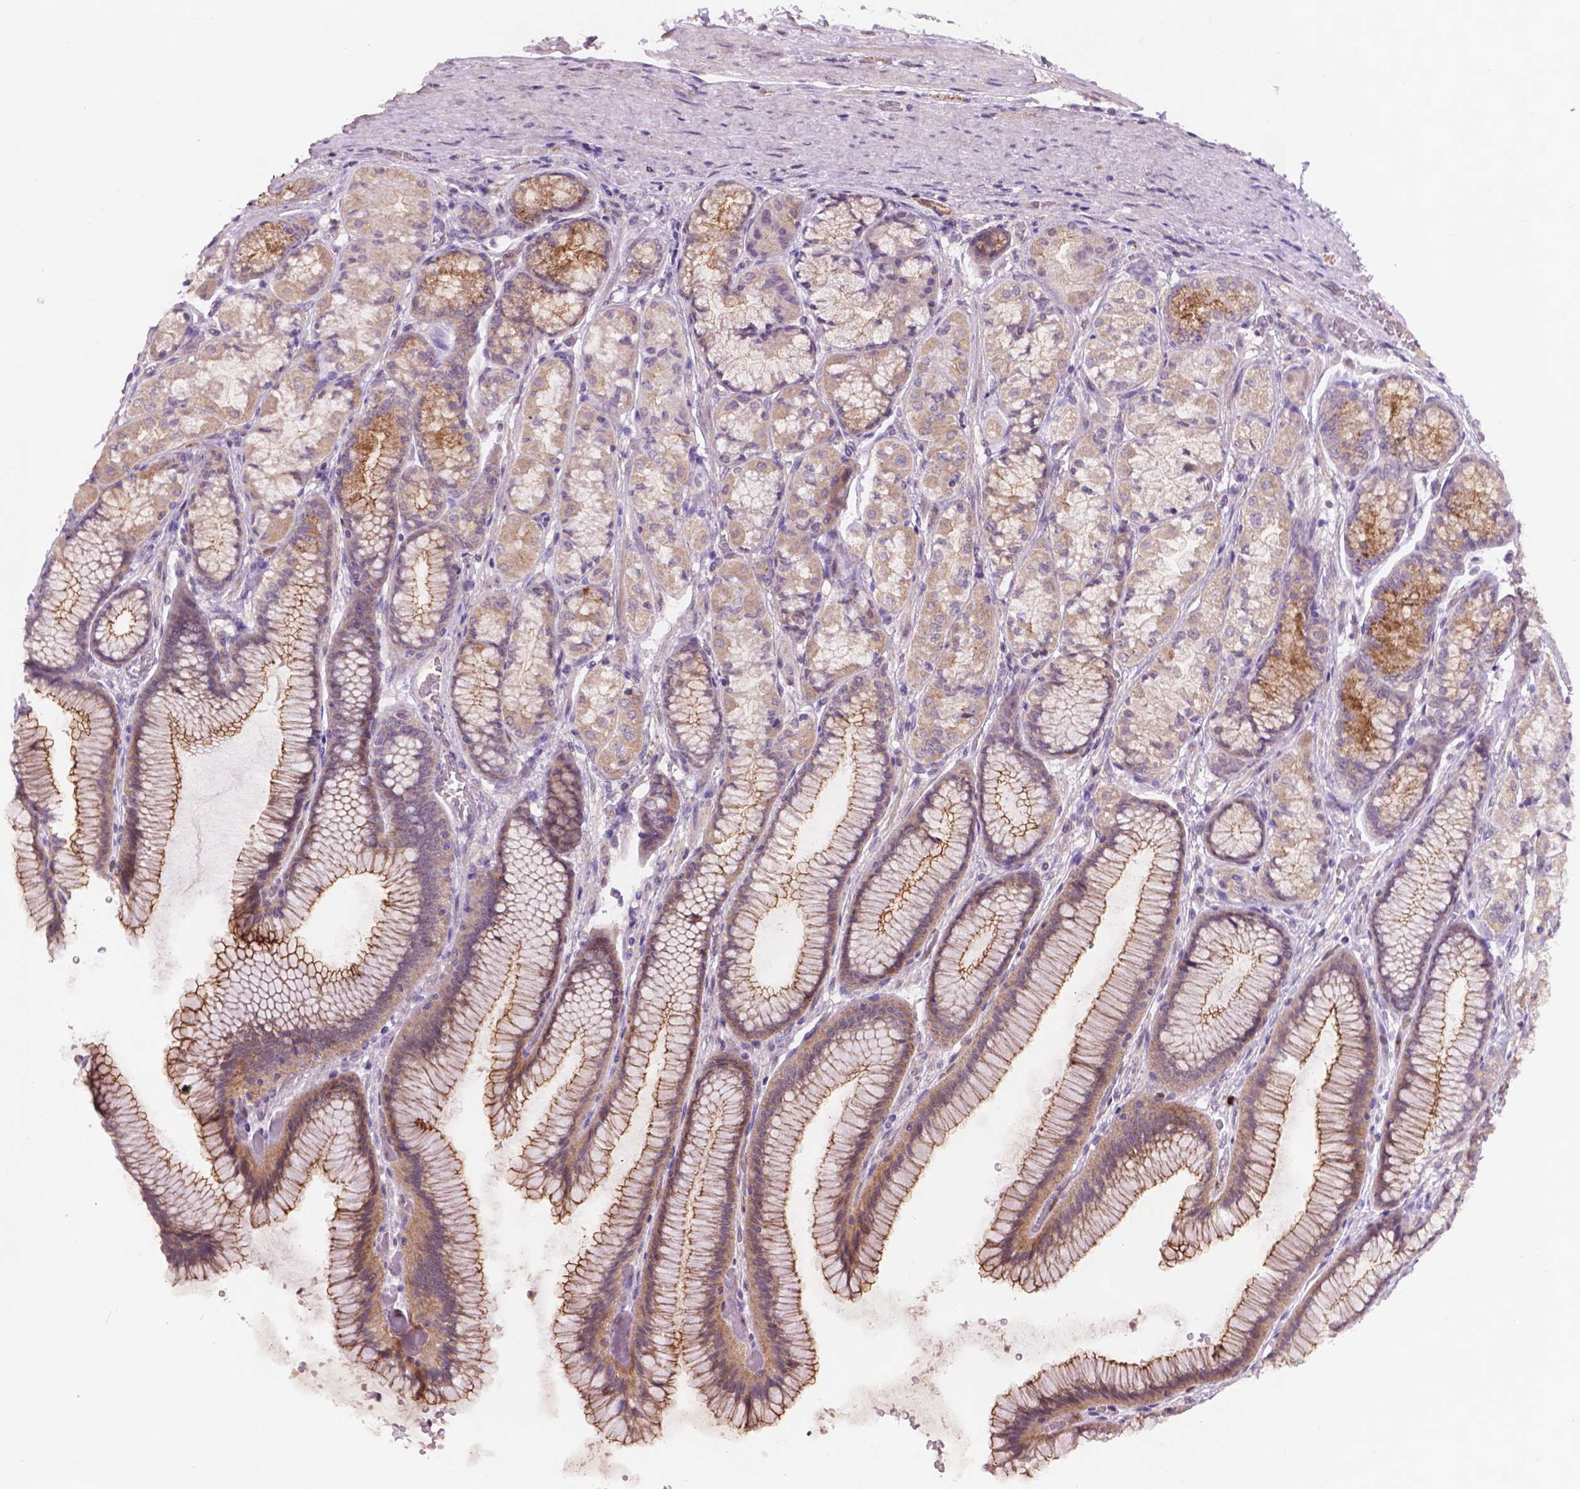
{"staining": {"intensity": "moderate", "quantity": "<25%", "location": "cytoplasmic/membranous"}, "tissue": "stomach", "cell_type": "Glandular cells", "image_type": "normal", "snomed": [{"axis": "morphology", "description": "Normal tissue, NOS"}, {"axis": "morphology", "description": "Adenocarcinoma, NOS"}, {"axis": "morphology", "description": "Adenocarcinoma, High grade"}, {"axis": "topography", "description": "Stomach, upper"}, {"axis": "topography", "description": "Stomach"}], "caption": "A brown stain labels moderate cytoplasmic/membranous expression of a protein in glandular cells of unremarkable human stomach.", "gene": "GXYLT2", "patient": {"sex": "female", "age": 65}}